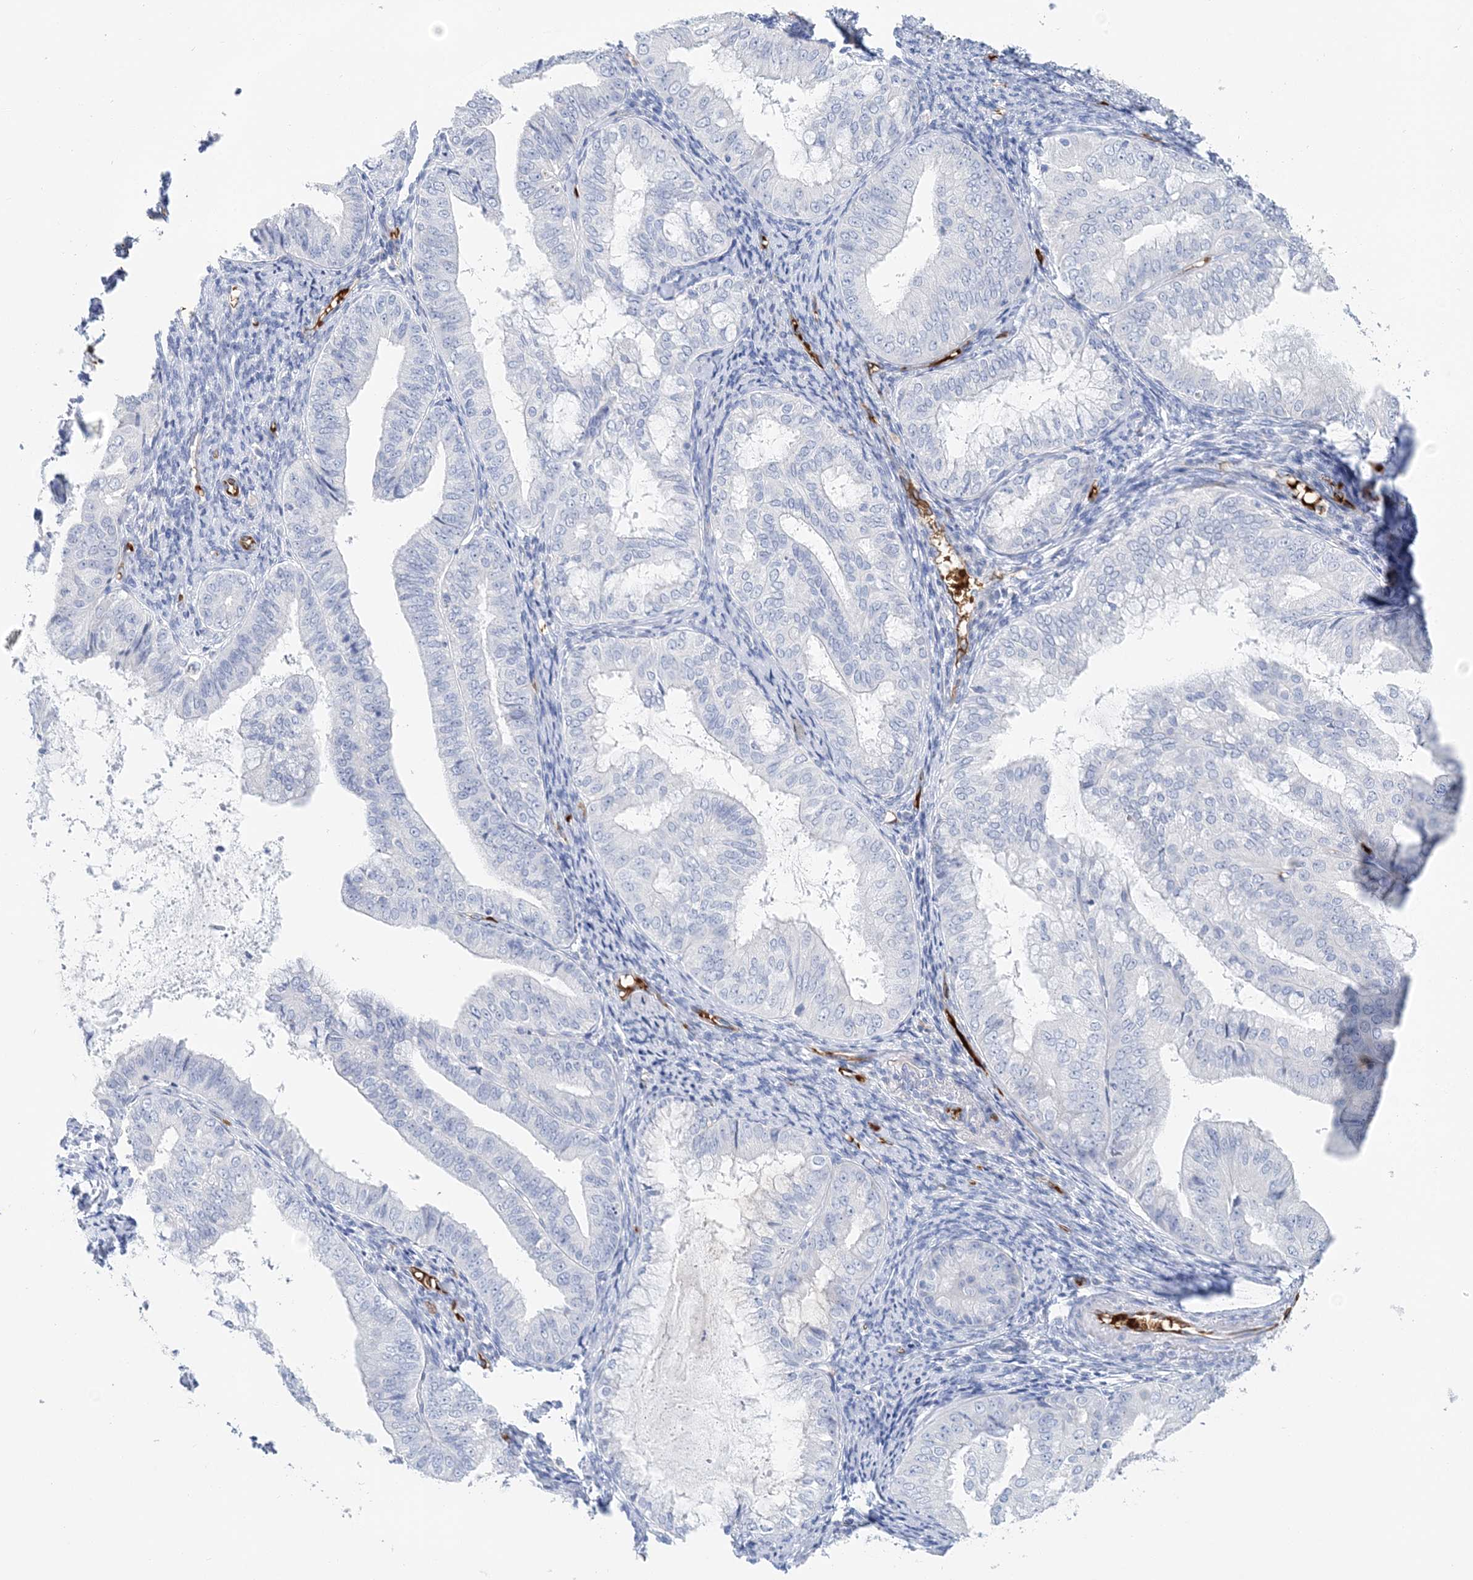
{"staining": {"intensity": "negative", "quantity": "none", "location": "none"}, "tissue": "endometrial cancer", "cell_type": "Tumor cells", "image_type": "cancer", "snomed": [{"axis": "morphology", "description": "Adenocarcinoma, NOS"}, {"axis": "topography", "description": "Endometrium"}], "caption": "Immunohistochemistry of adenocarcinoma (endometrial) reveals no positivity in tumor cells.", "gene": "HBA2", "patient": {"sex": "female", "age": 63}}